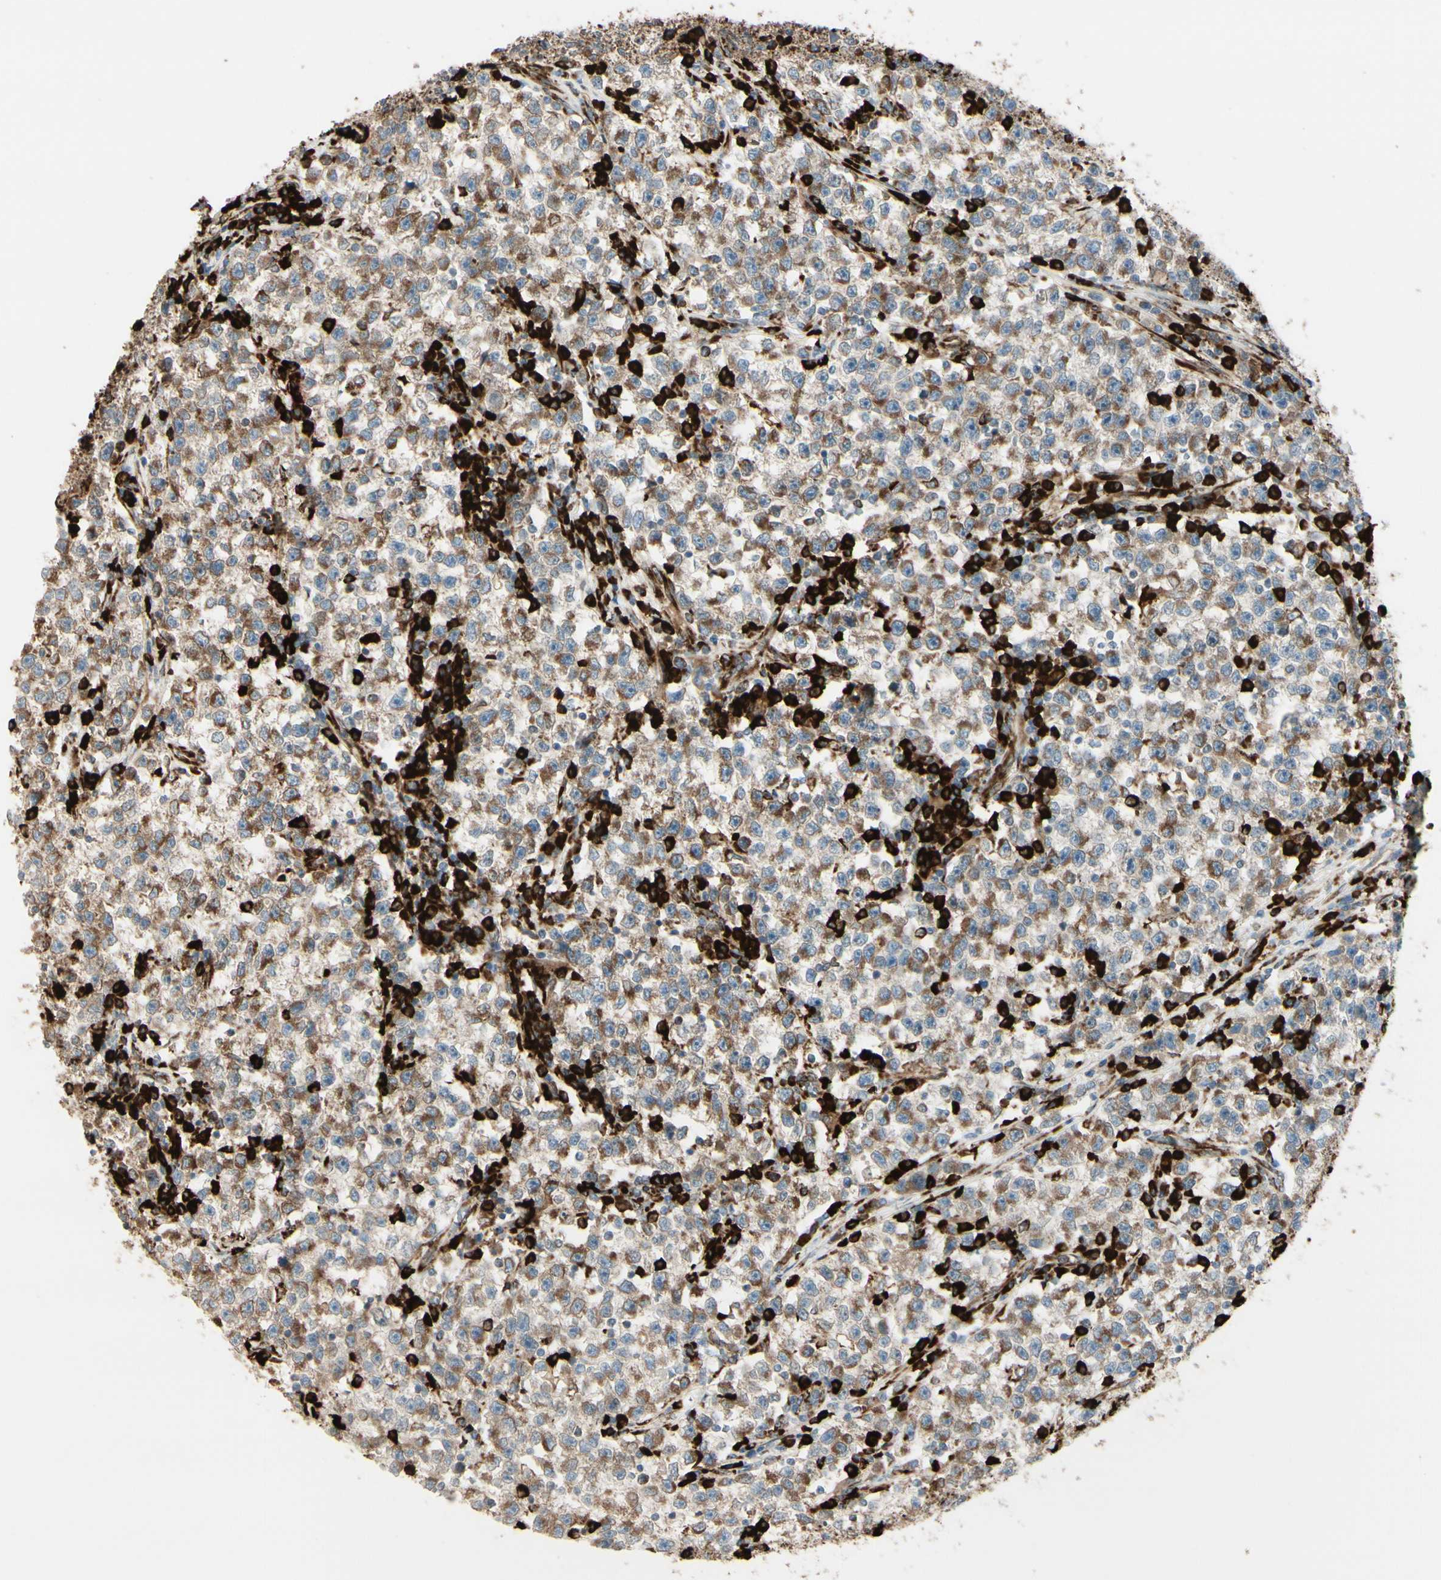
{"staining": {"intensity": "moderate", "quantity": ">75%", "location": "cytoplasmic/membranous"}, "tissue": "testis cancer", "cell_type": "Tumor cells", "image_type": "cancer", "snomed": [{"axis": "morphology", "description": "Seminoma, NOS"}, {"axis": "topography", "description": "Testis"}], "caption": "Human testis cancer stained with a protein marker displays moderate staining in tumor cells.", "gene": "RRBP1", "patient": {"sex": "male", "age": 22}}